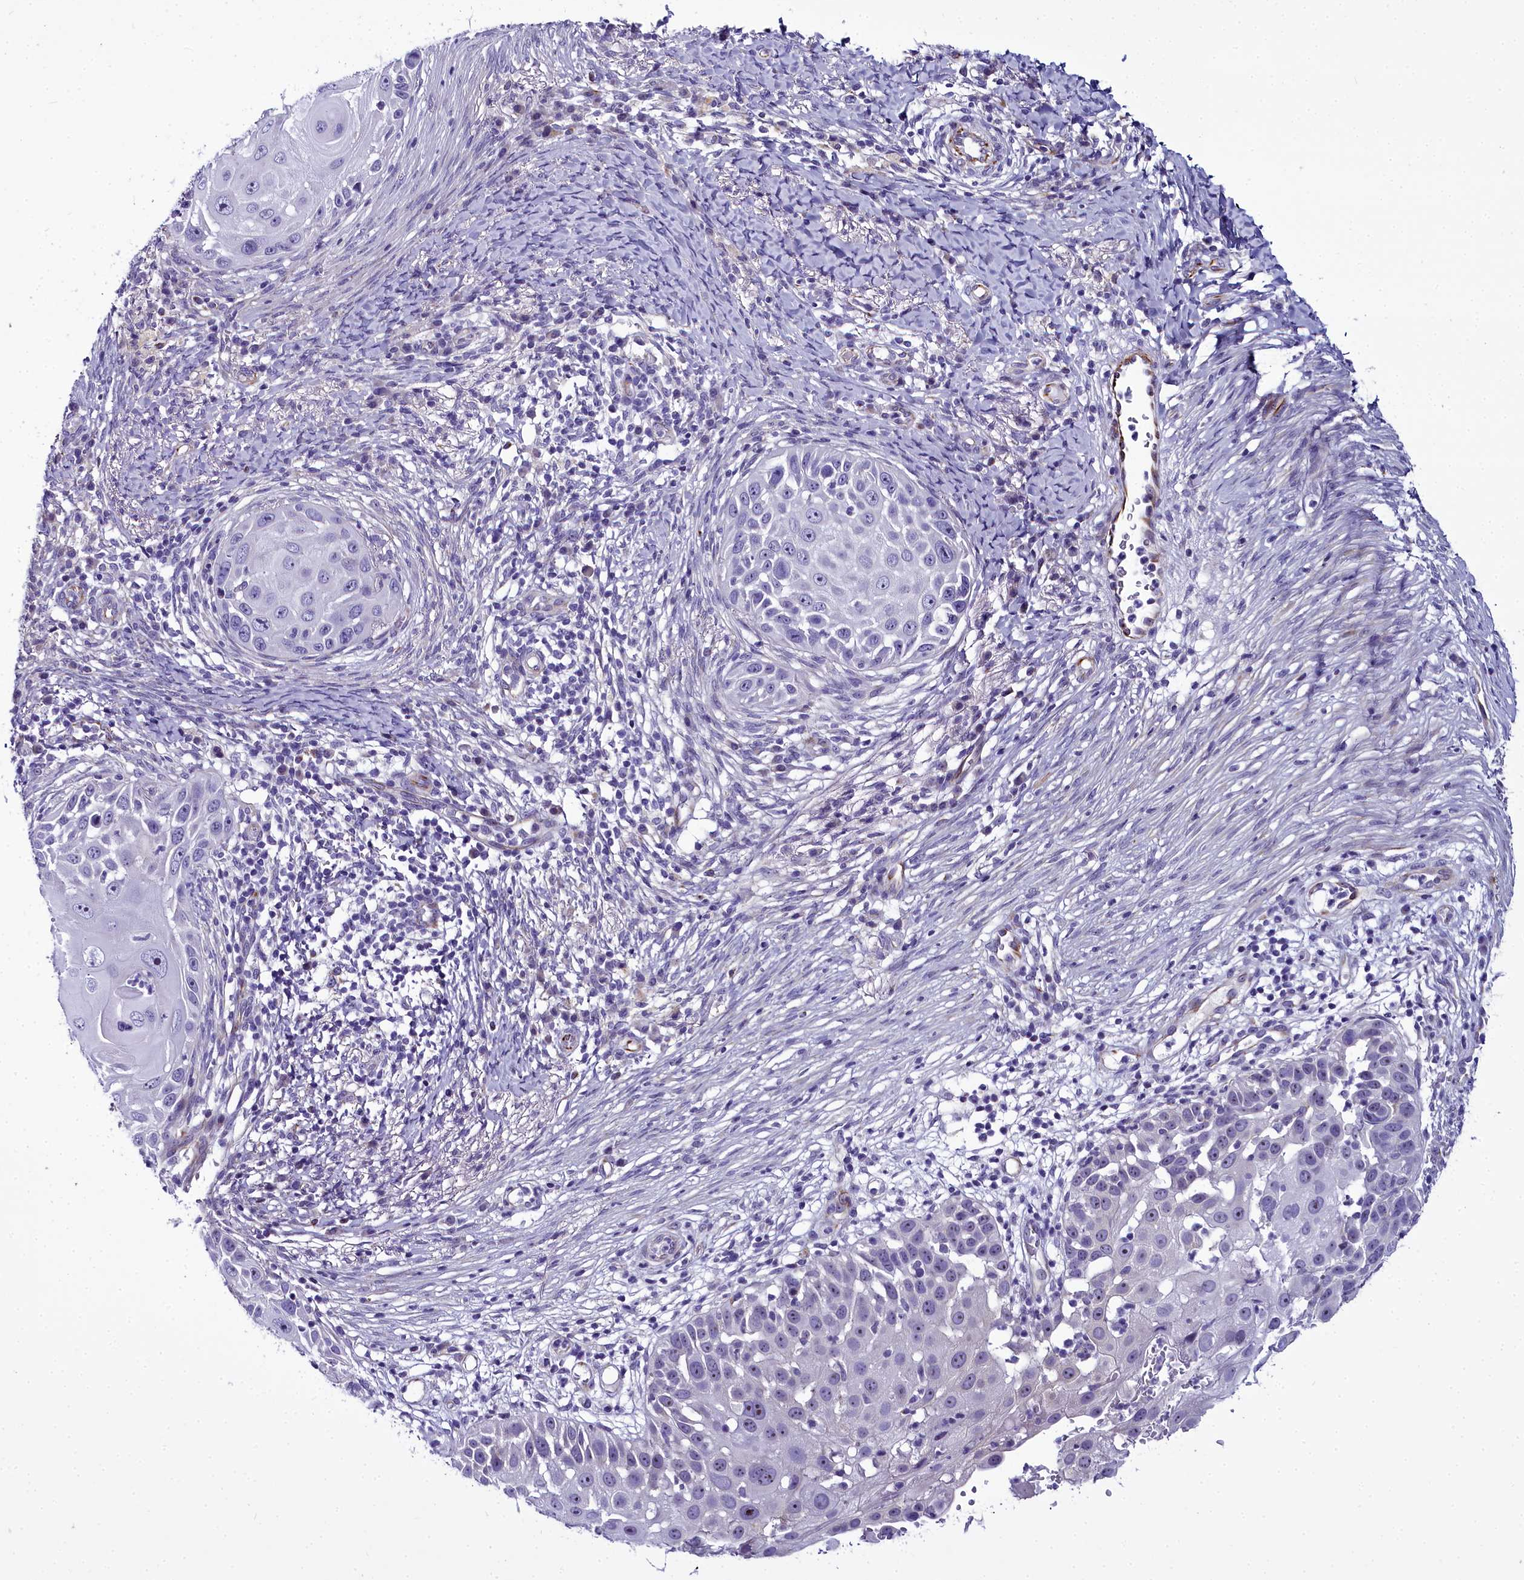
{"staining": {"intensity": "negative", "quantity": "none", "location": "none"}, "tissue": "skin cancer", "cell_type": "Tumor cells", "image_type": "cancer", "snomed": [{"axis": "morphology", "description": "Squamous cell carcinoma, NOS"}, {"axis": "topography", "description": "Skin"}], "caption": "Immunohistochemical staining of skin squamous cell carcinoma displays no significant positivity in tumor cells. (Immunohistochemistry, brightfield microscopy, high magnification).", "gene": "TIMM22", "patient": {"sex": "female", "age": 44}}